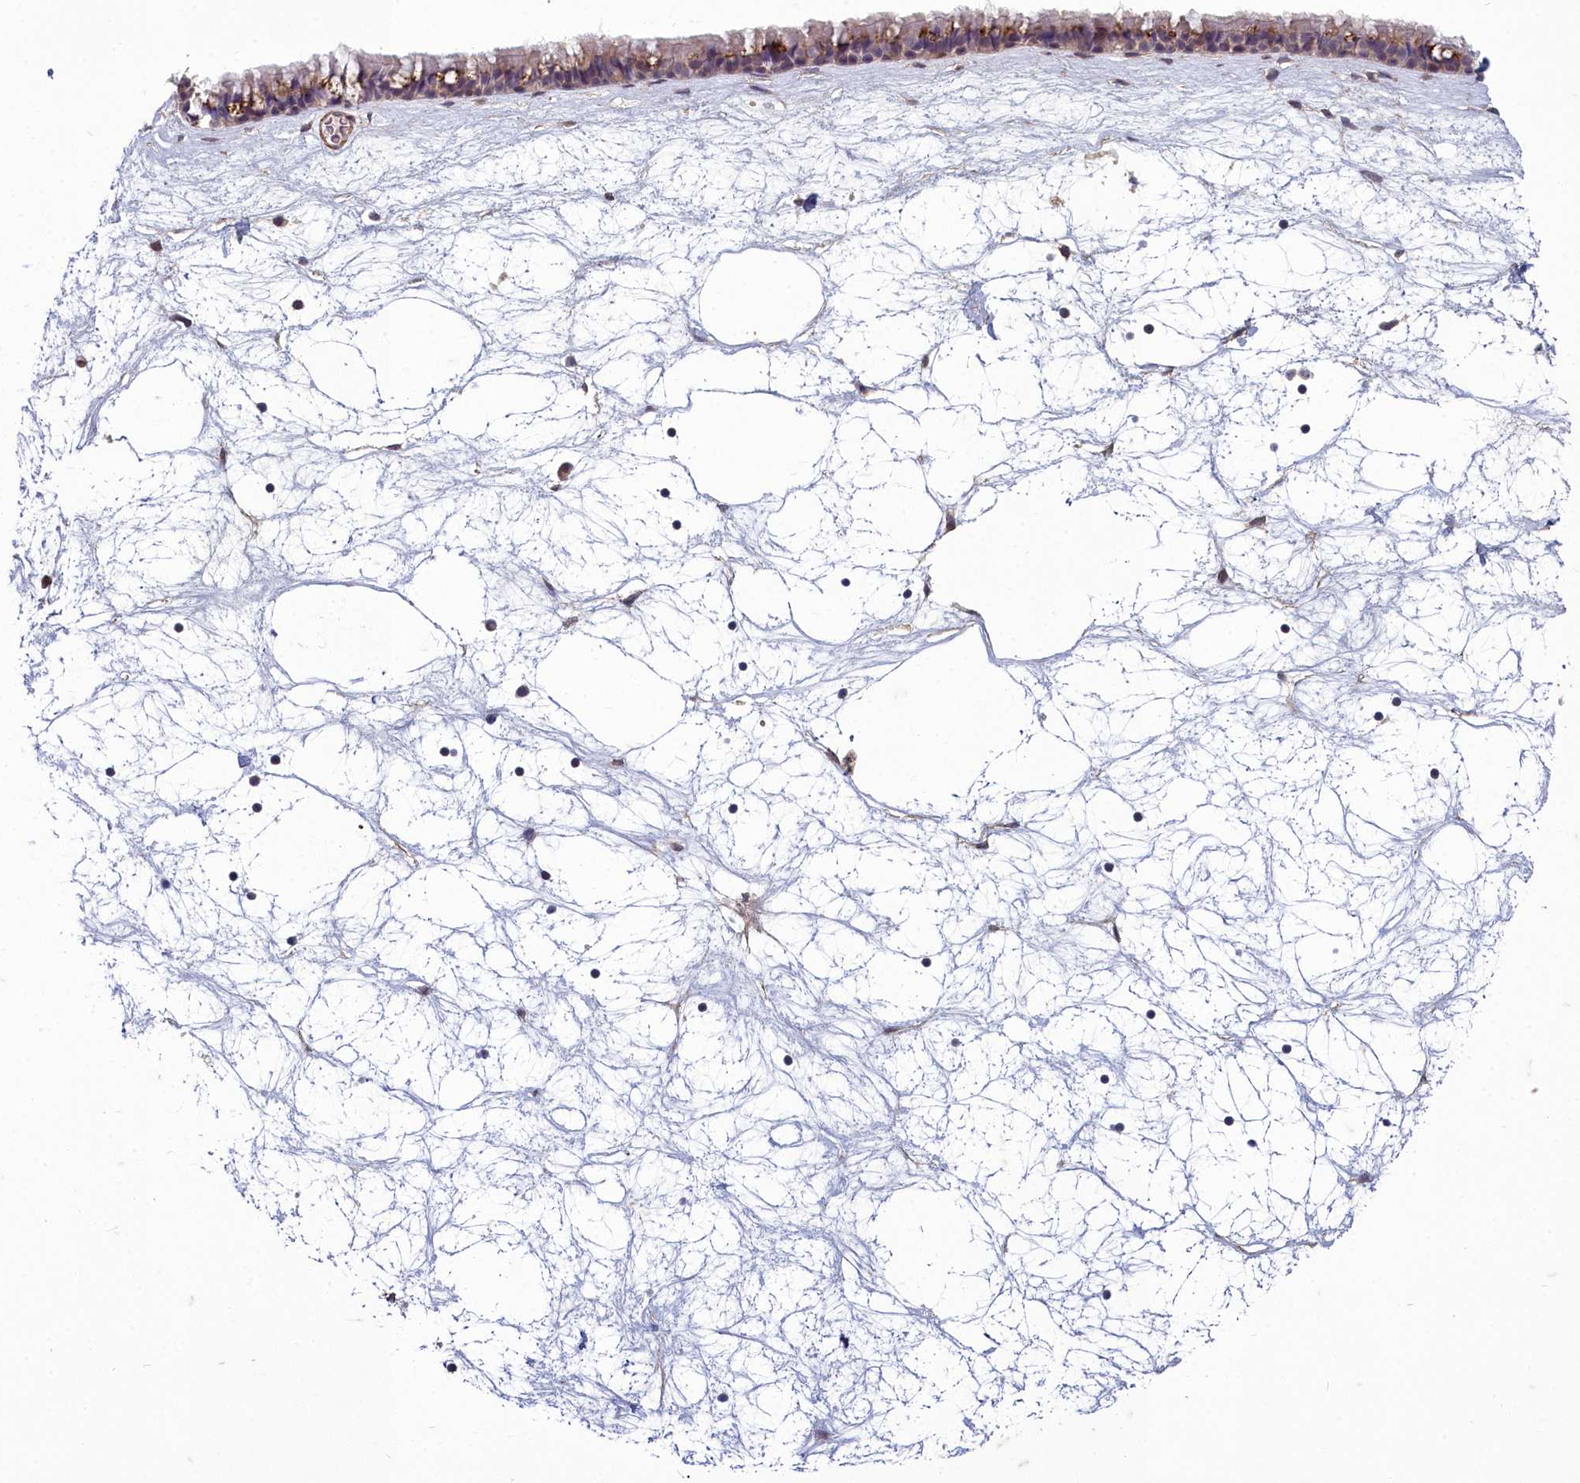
{"staining": {"intensity": "moderate", "quantity": "<25%", "location": "cytoplasmic/membranous"}, "tissue": "nasopharynx", "cell_type": "Respiratory epithelial cells", "image_type": "normal", "snomed": [{"axis": "morphology", "description": "Normal tissue, NOS"}, {"axis": "topography", "description": "Nasopharynx"}], "caption": "Immunohistochemistry staining of unremarkable nasopharynx, which displays low levels of moderate cytoplasmic/membranous positivity in approximately <25% of respiratory epithelial cells indicating moderate cytoplasmic/membranous protein staining. The staining was performed using DAB (brown) for protein detection and nuclei were counterstained in hematoxylin (blue).", "gene": "ZNF626", "patient": {"sex": "male", "age": 64}}